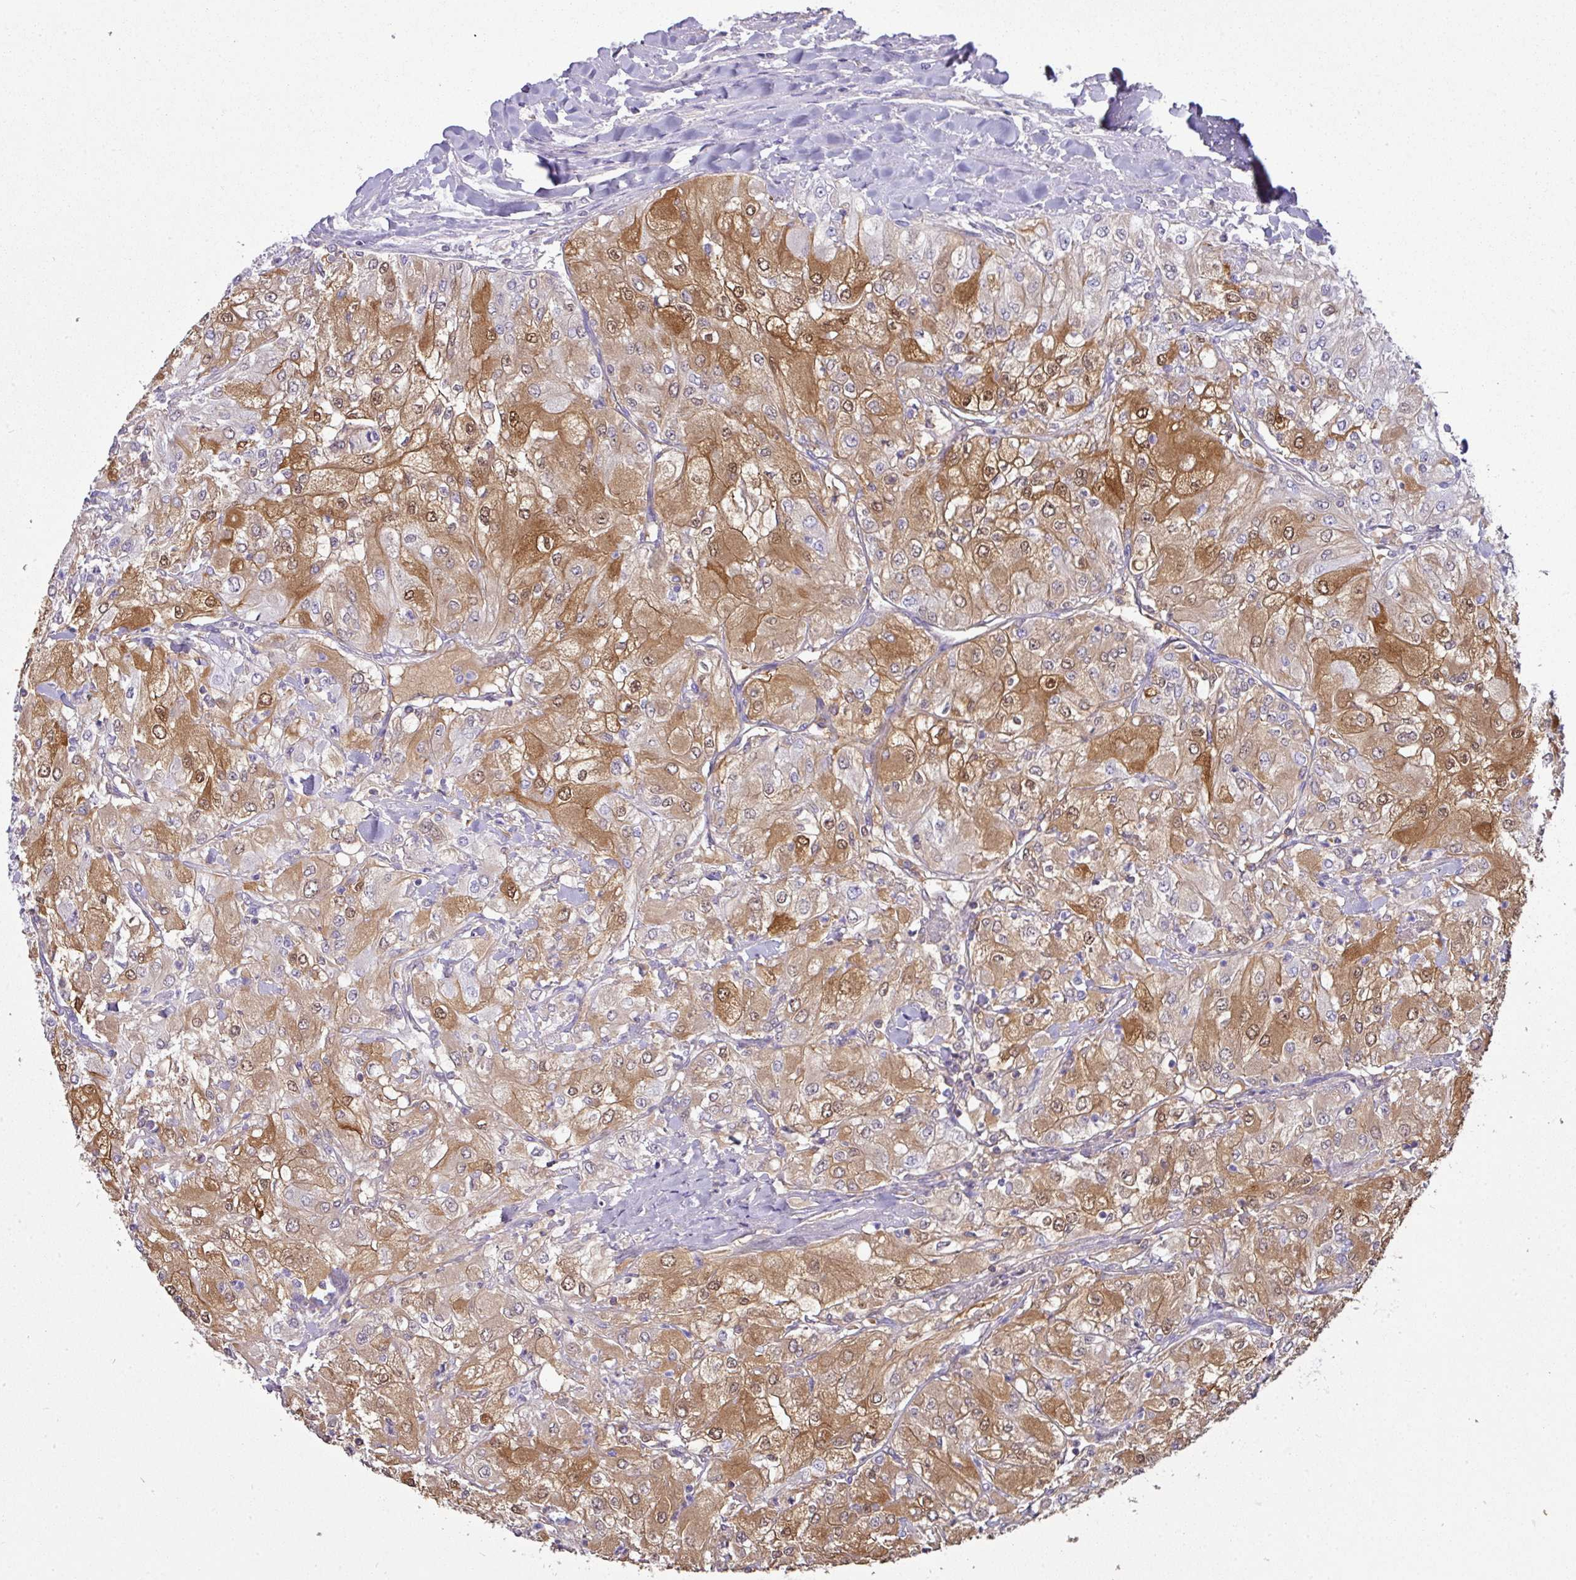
{"staining": {"intensity": "moderate", "quantity": "25%-75%", "location": "cytoplasmic/membranous"}, "tissue": "renal cancer", "cell_type": "Tumor cells", "image_type": "cancer", "snomed": [{"axis": "morphology", "description": "Adenocarcinoma, NOS"}, {"axis": "topography", "description": "Kidney"}], "caption": "This is an image of immunohistochemistry staining of adenocarcinoma (renal), which shows moderate positivity in the cytoplasmic/membranous of tumor cells.", "gene": "GSTA3", "patient": {"sex": "male", "age": 80}}